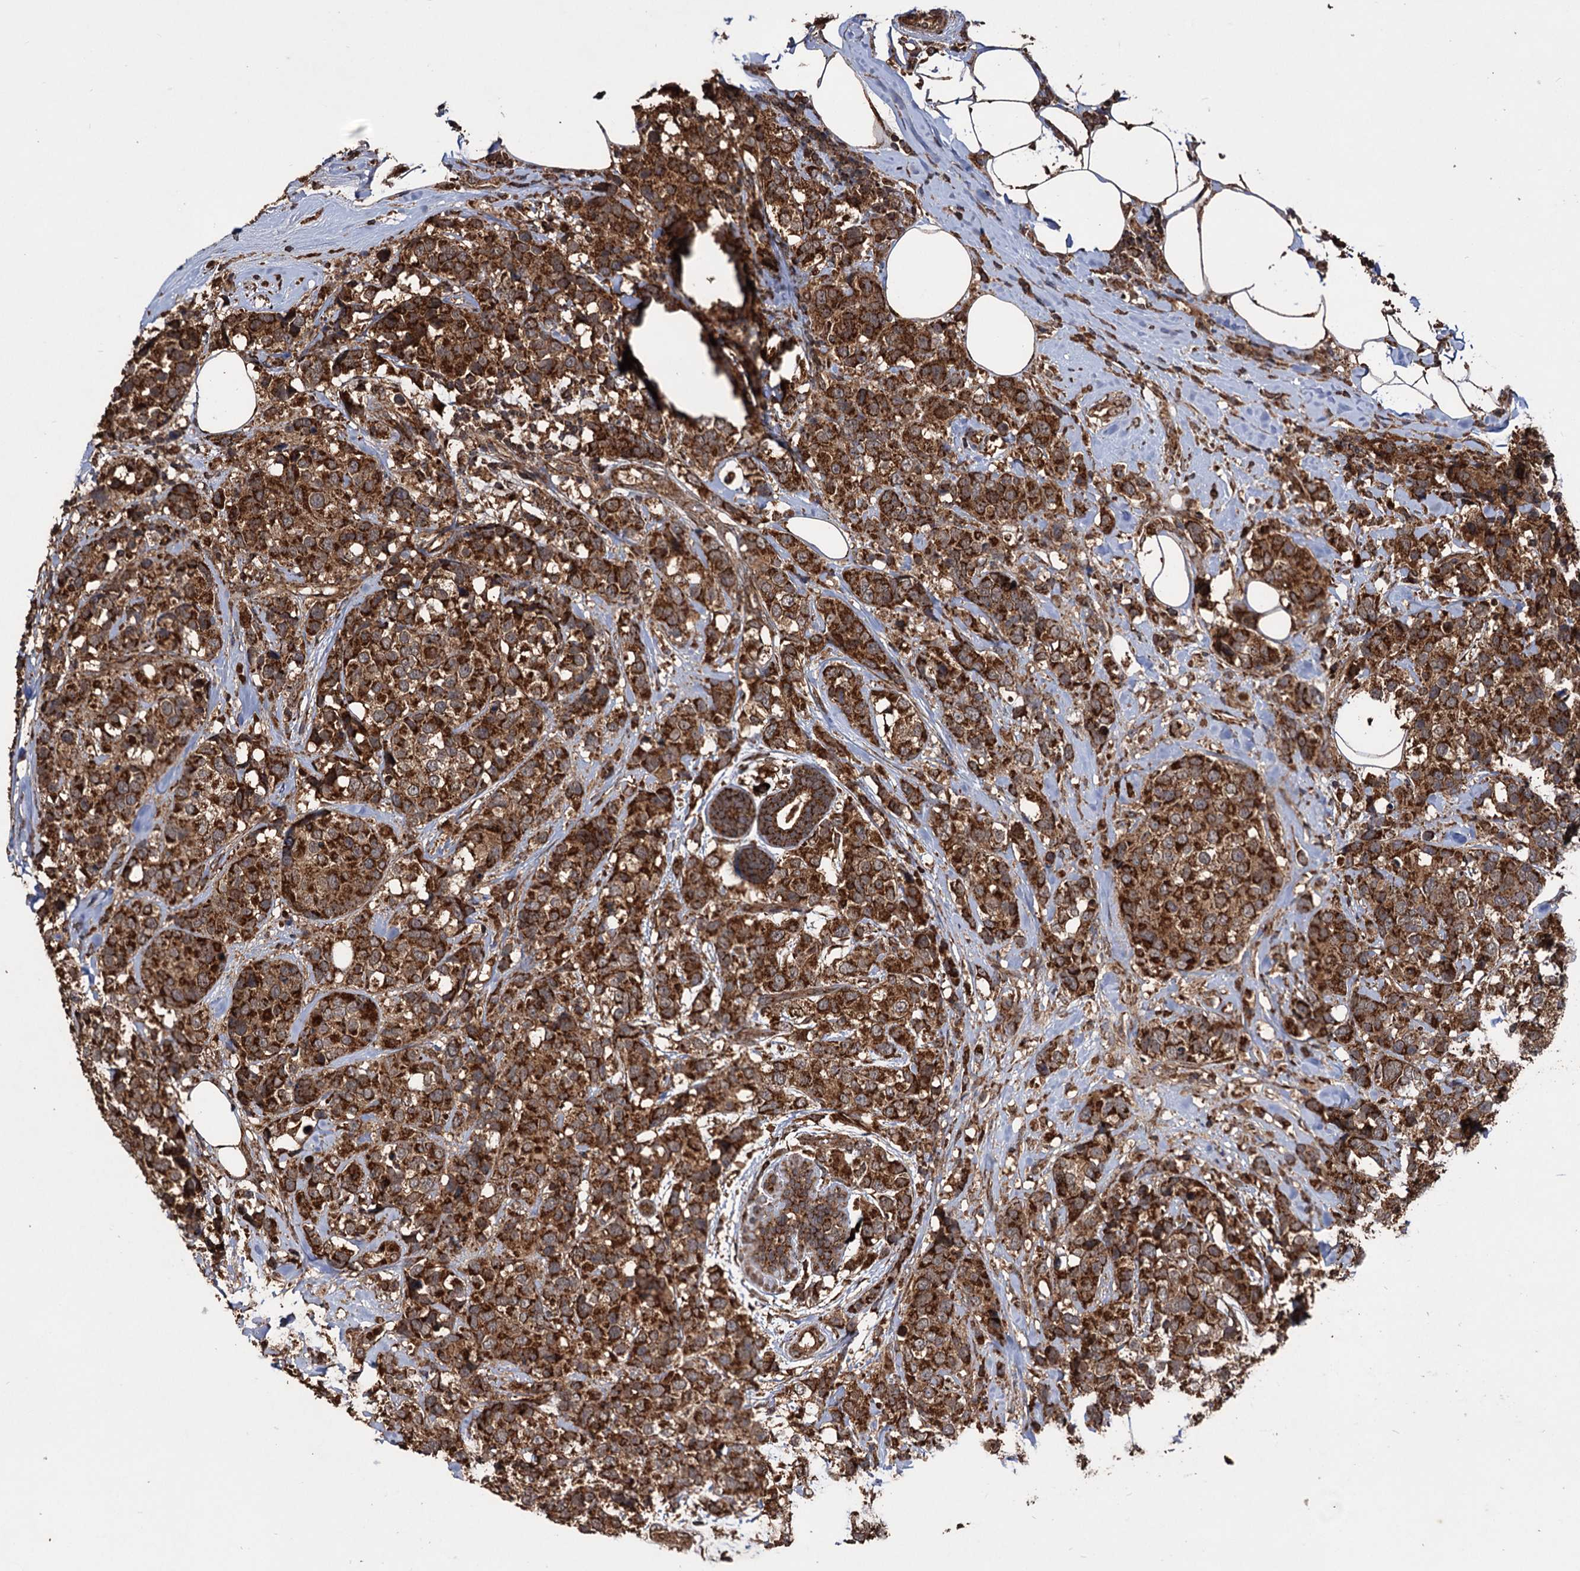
{"staining": {"intensity": "strong", "quantity": ">75%", "location": "cytoplasmic/membranous"}, "tissue": "breast cancer", "cell_type": "Tumor cells", "image_type": "cancer", "snomed": [{"axis": "morphology", "description": "Lobular carcinoma"}, {"axis": "topography", "description": "Breast"}], "caption": "This is a photomicrograph of immunohistochemistry (IHC) staining of breast lobular carcinoma, which shows strong positivity in the cytoplasmic/membranous of tumor cells.", "gene": "IPO4", "patient": {"sex": "female", "age": 59}}